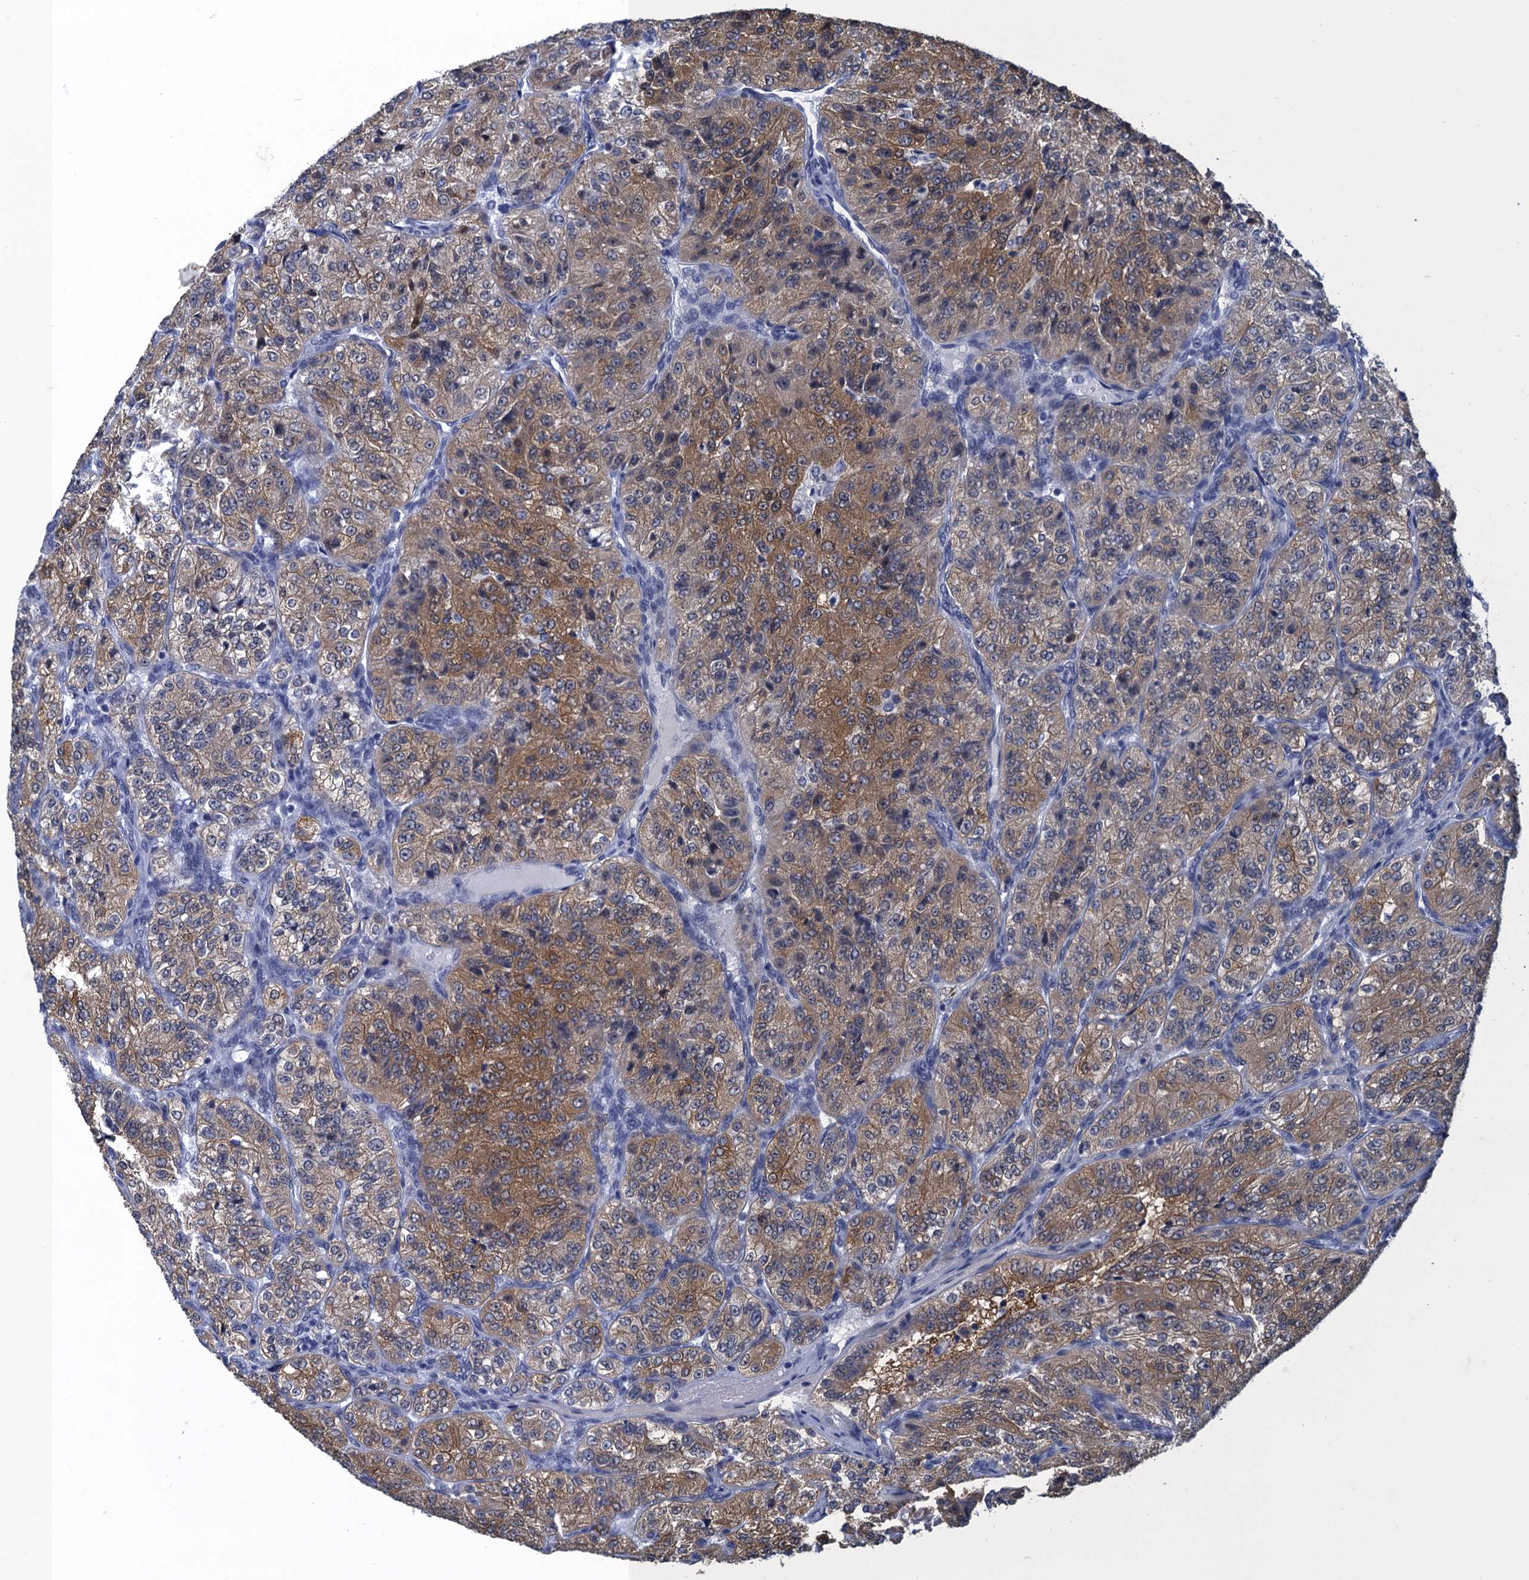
{"staining": {"intensity": "moderate", "quantity": ">75%", "location": "cytoplasmic/membranous"}, "tissue": "renal cancer", "cell_type": "Tumor cells", "image_type": "cancer", "snomed": [{"axis": "morphology", "description": "Adenocarcinoma, NOS"}, {"axis": "topography", "description": "Kidney"}], "caption": "Human renal adenocarcinoma stained for a protein (brown) displays moderate cytoplasmic/membranous positive expression in approximately >75% of tumor cells.", "gene": "GINS3", "patient": {"sex": "female", "age": 63}}